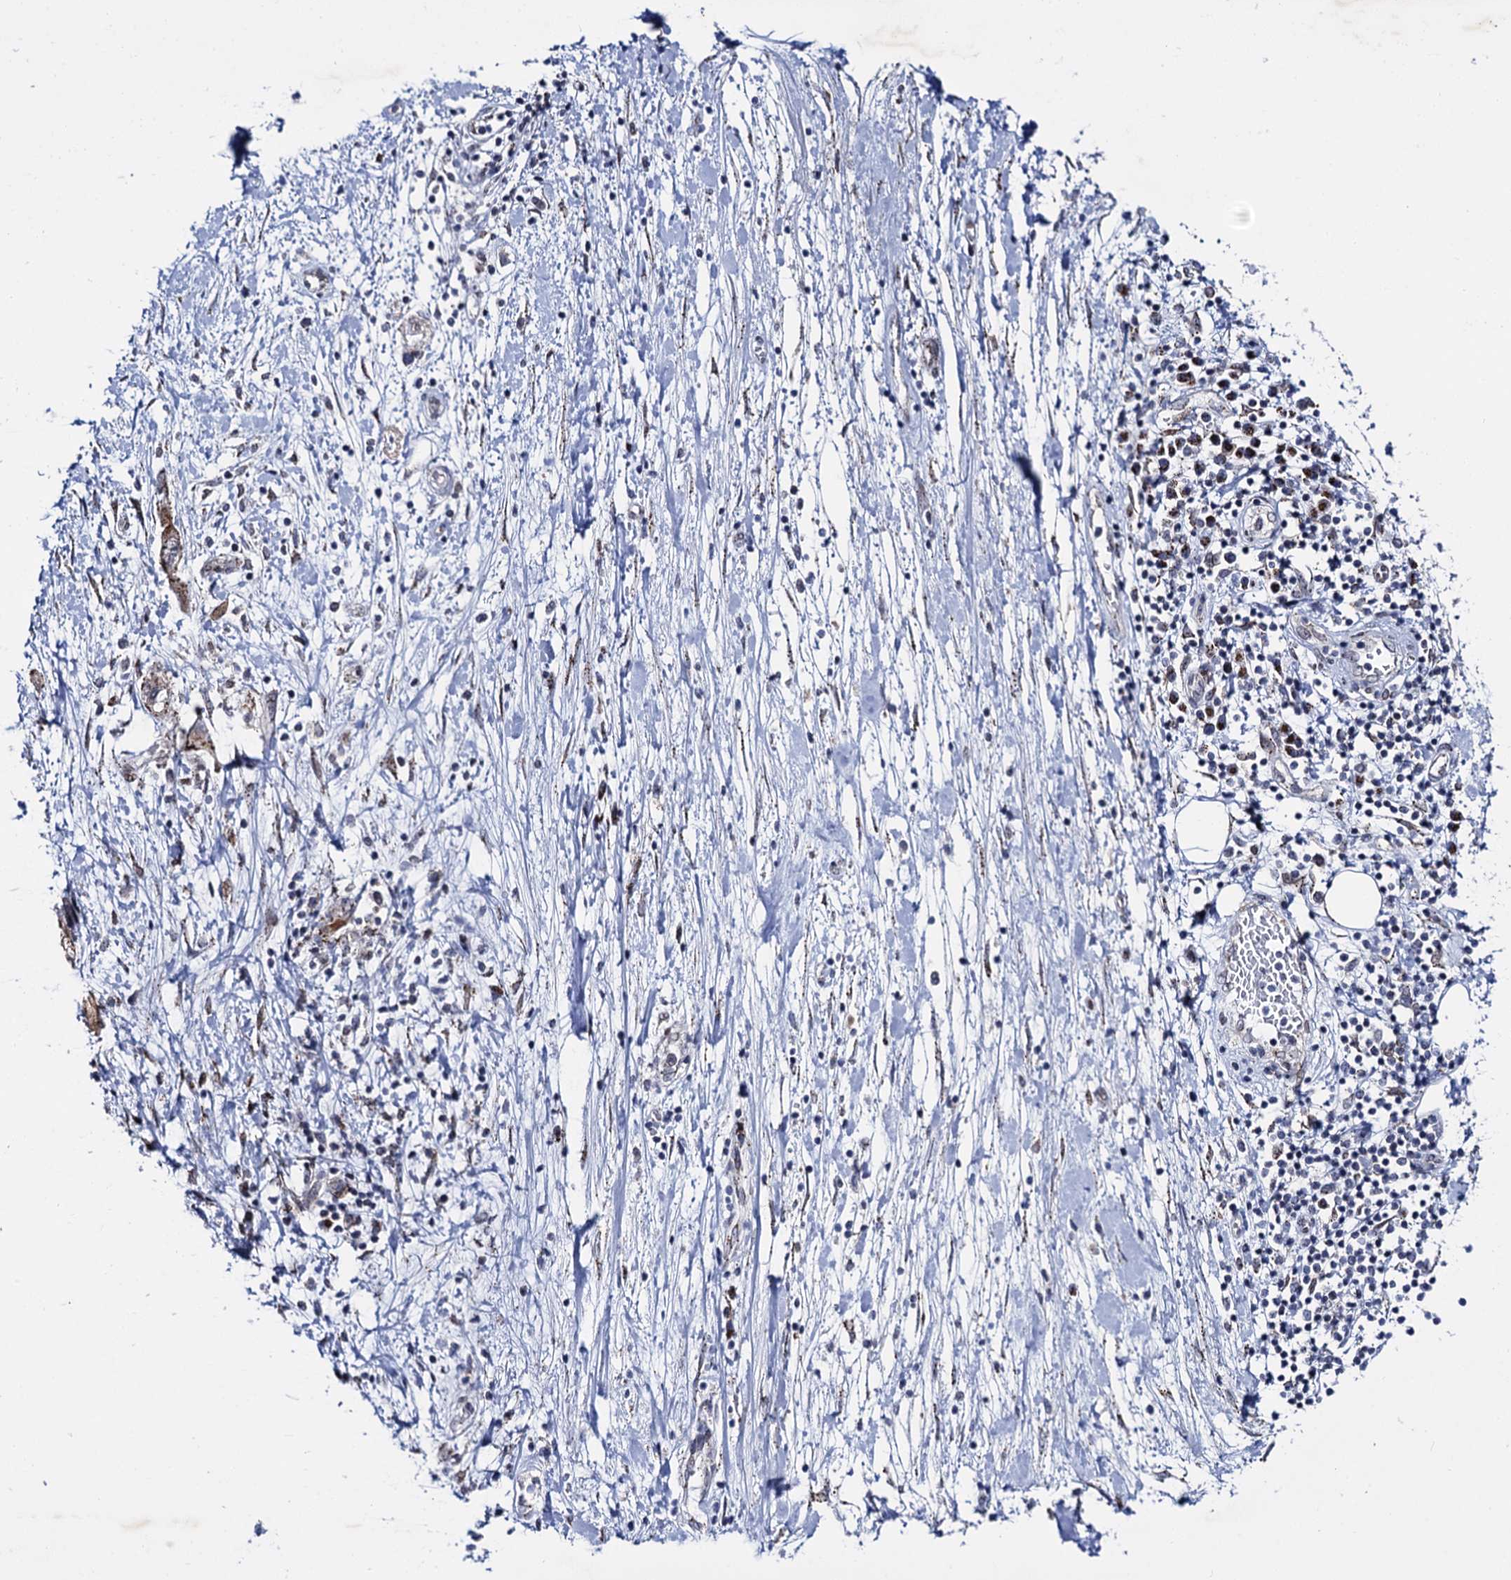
{"staining": {"intensity": "weak", "quantity": "25%-75%", "location": "cytoplasmic/membranous"}, "tissue": "pancreatic cancer", "cell_type": "Tumor cells", "image_type": "cancer", "snomed": [{"axis": "morphology", "description": "Adenocarcinoma, NOS"}, {"axis": "topography", "description": "Pancreas"}], "caption": "Brown immunohistochemical staining in adenocarcinoma (pancreatic) displays weak cytoplasmic/membranous positivity in about 25%-75% of tumor cells.", "gene": "THAP2", "patient": {"sex": "female", "age": 73}}